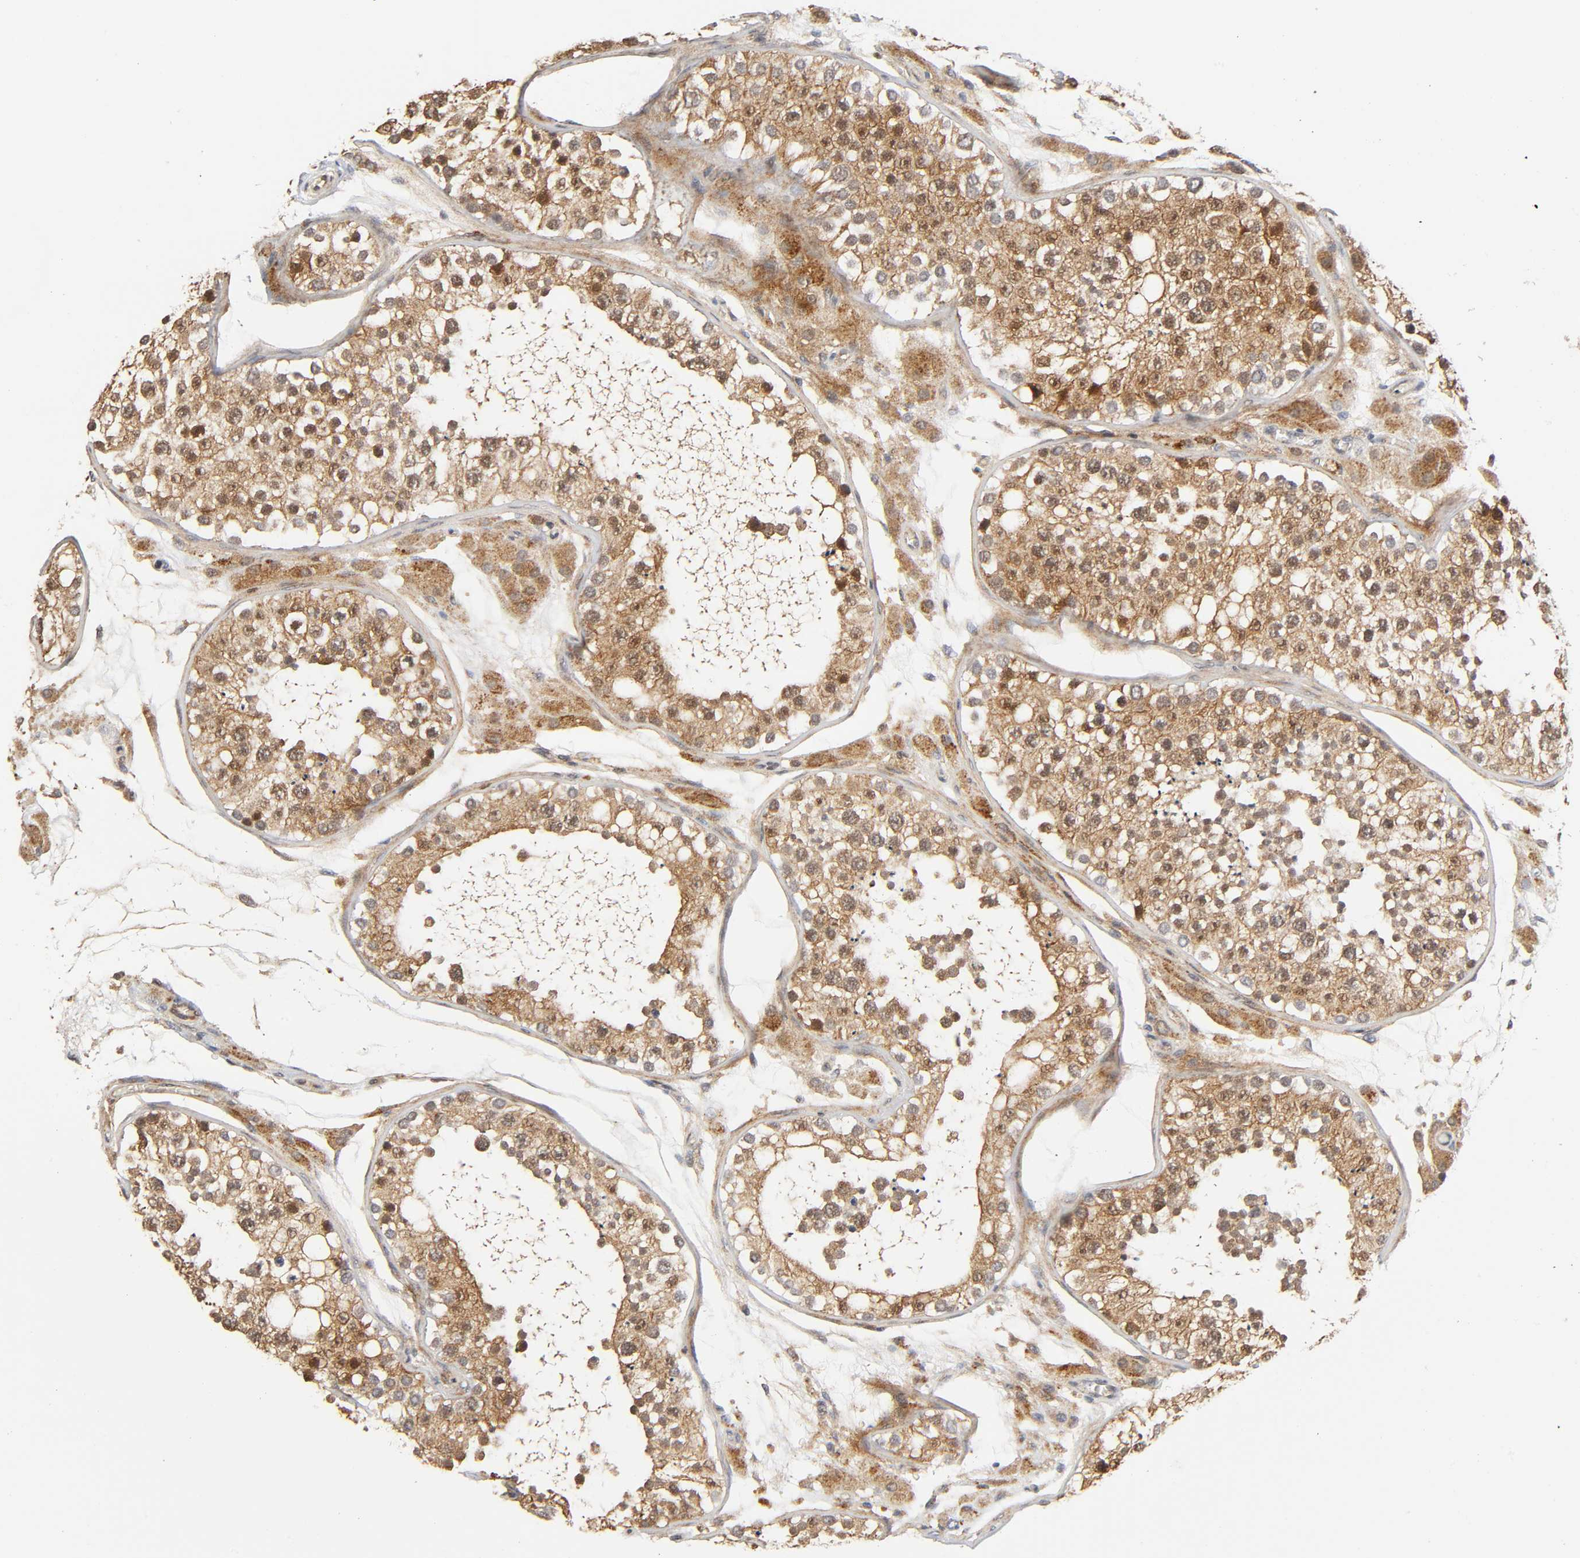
{"staining": {"intensity": "moderate", "quantity": ">75%", "location": "cytoplasmic/membranous,nuclear"}, "tissue": "testis", "cell_type": "Cells in seminiferous ducts", "image_type": "normal", "snomed": [{"axis": "morphology", "description": "Normal tissue, NOS"}, {"axis": "topography", "description": "Testis"}], "caption": "Brown immunohistochemical staining in unremarkable testis shows moderate cytoplasmic/membranous,nuclear positivity in approximately >75% of cells in seminiferous ducts. Using DAB (3,3'-diaminobenzidine) (brown) and hematoxylin (blue) stains, captured at high magnification using brightfield microscopy.", "gene": "CASP9", "patient": {"sex": "male", "age": 26}}